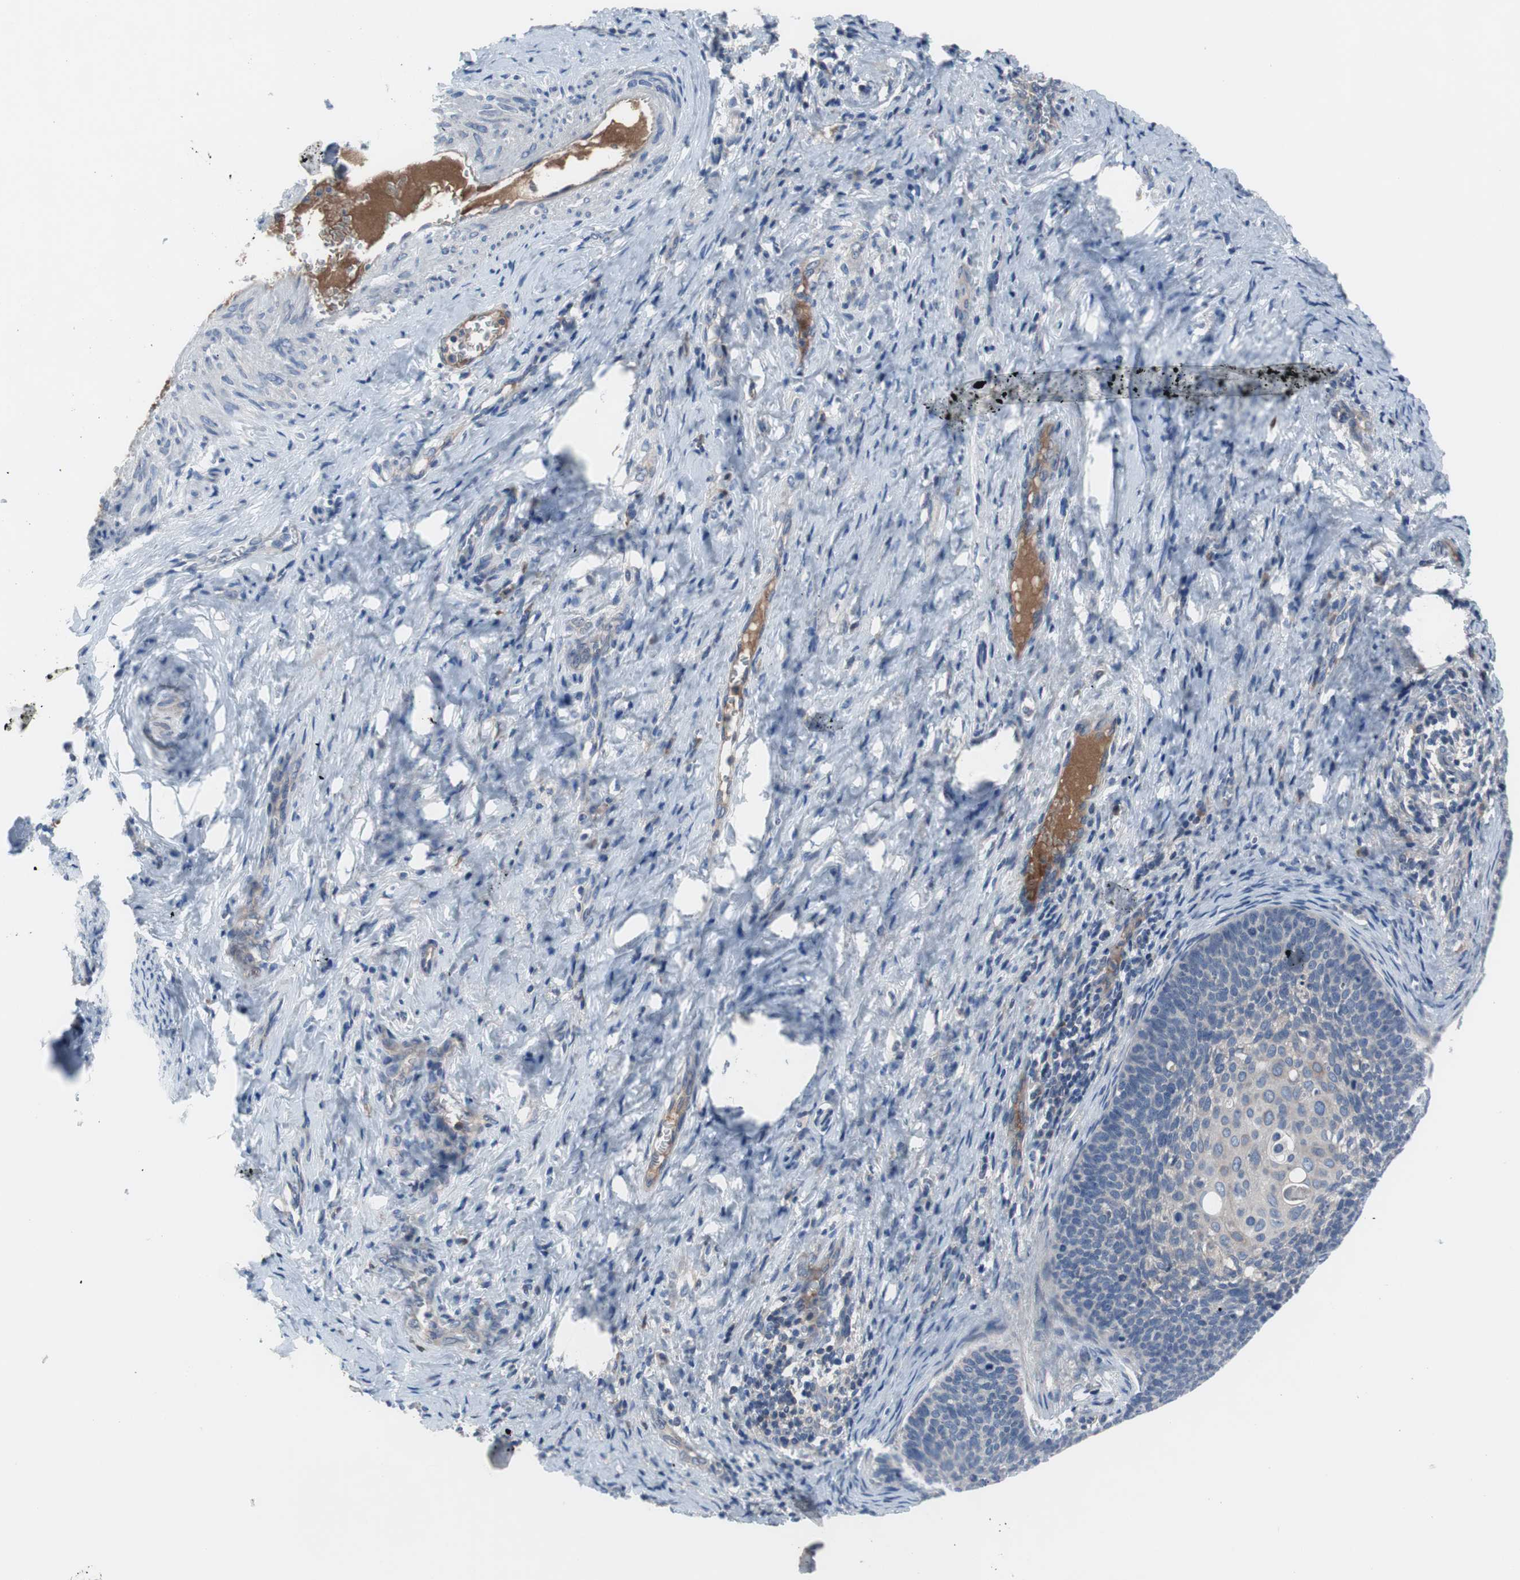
{"staining": {"intensity": "negative", "quantity": "none", "location": "none"}, "tissue": "cervical cancer", "cell_type": "Tumor cells", "image_type": "cancer", "snomed": [{"axis": "morphology", "description": "Squamous cell carcinoma, NOS"}, {"axis": "topography", "description": "Cervix"}], "caption": "This is an immunohistochemistry micrograph of cervical cancer (squamous cell carcinoma). There is no positivity in tumor cells.", "gene": "KANSL1", "patient": {"sex": "female", "age": 33}}